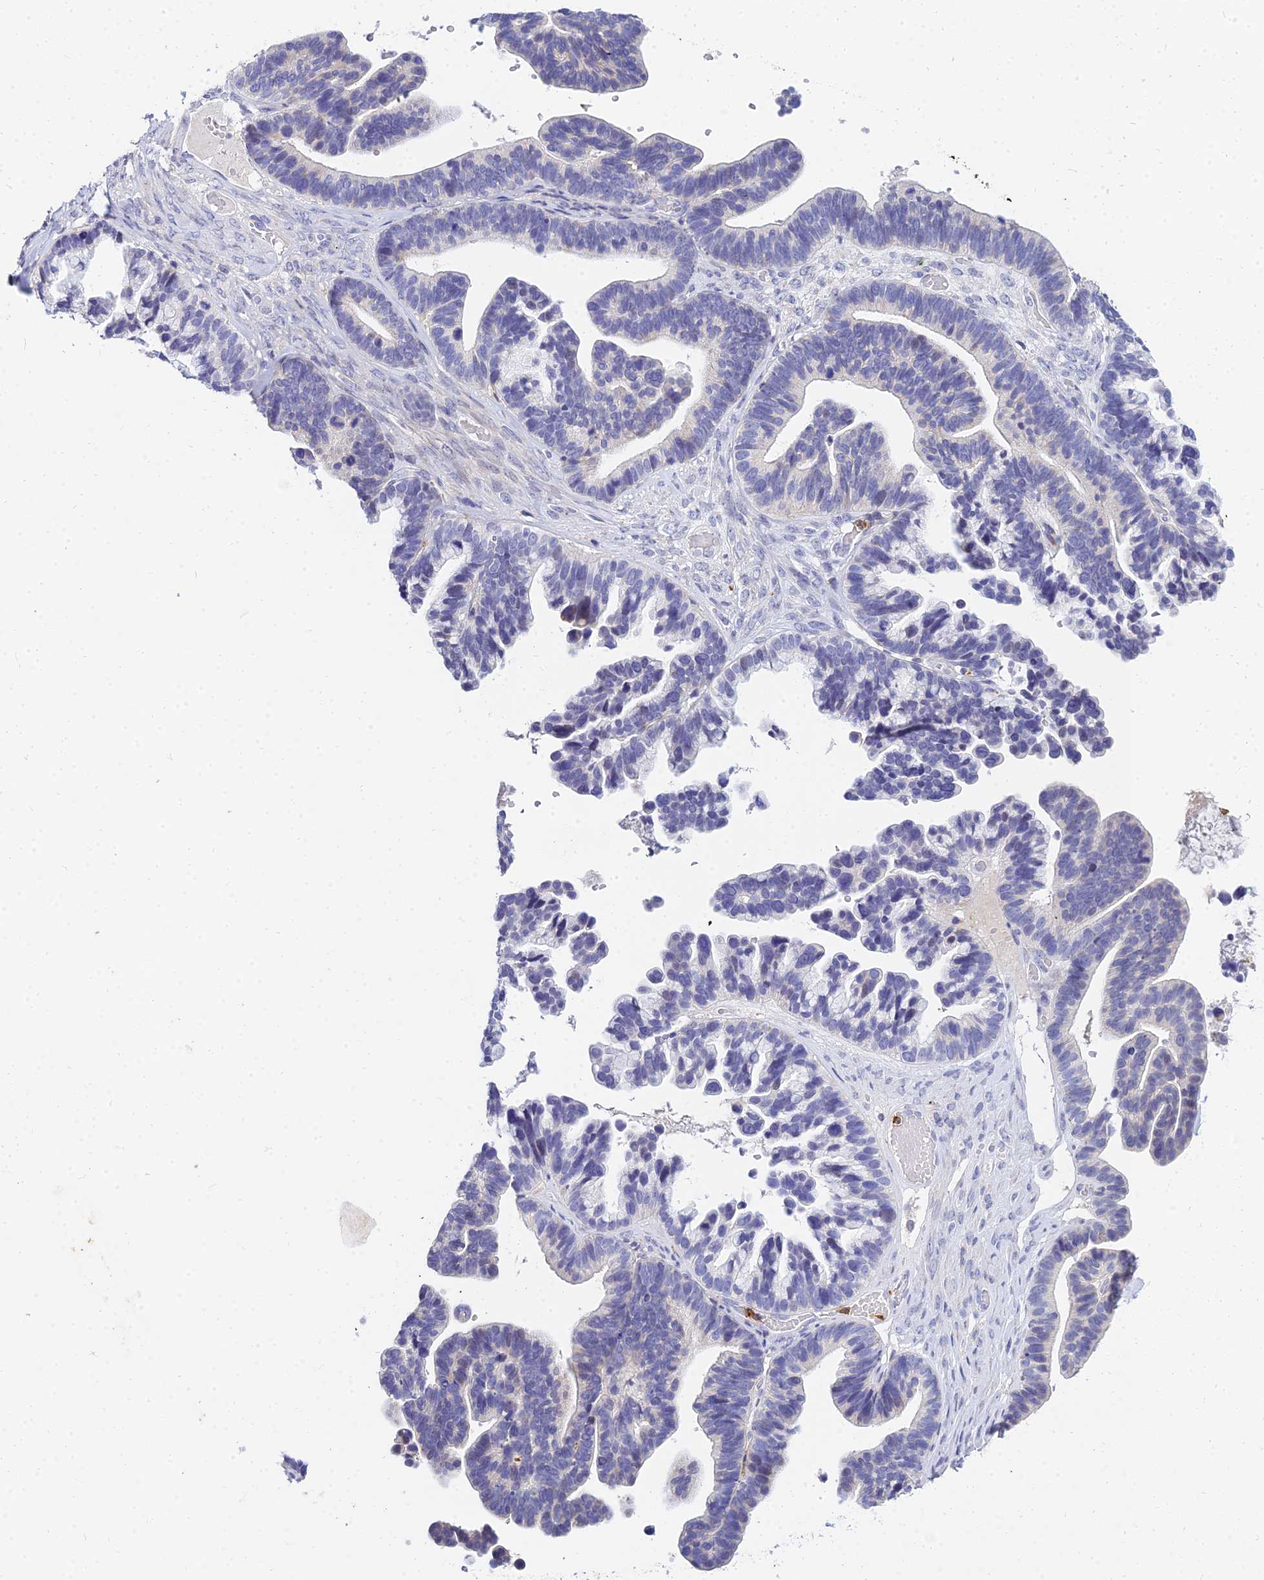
{"staining": {"intensity": "negative", "quantity": "none", "location": "none"}, "tissue": "ovarian cancer", "cell_type": "Tumor cells", "image_type": "cancer", "snomed": [{"axis": "morphology", "description": "Cystadenocarcinoma, serous, NOS"}, {"axis": "topography", "description": "Ovary"}], "caption": "A histopathology image of human ovarian cancer (serous cystadenocarcinoma) is negative for staining in tumor cells. The staining is performed using DAB (3,3'-diaminobenzidine) brown chromogen with nuclei counter-stained in using hematoxylin.", "gene": "VWC2L", "patient": {"sex": "female", "age": 56}}